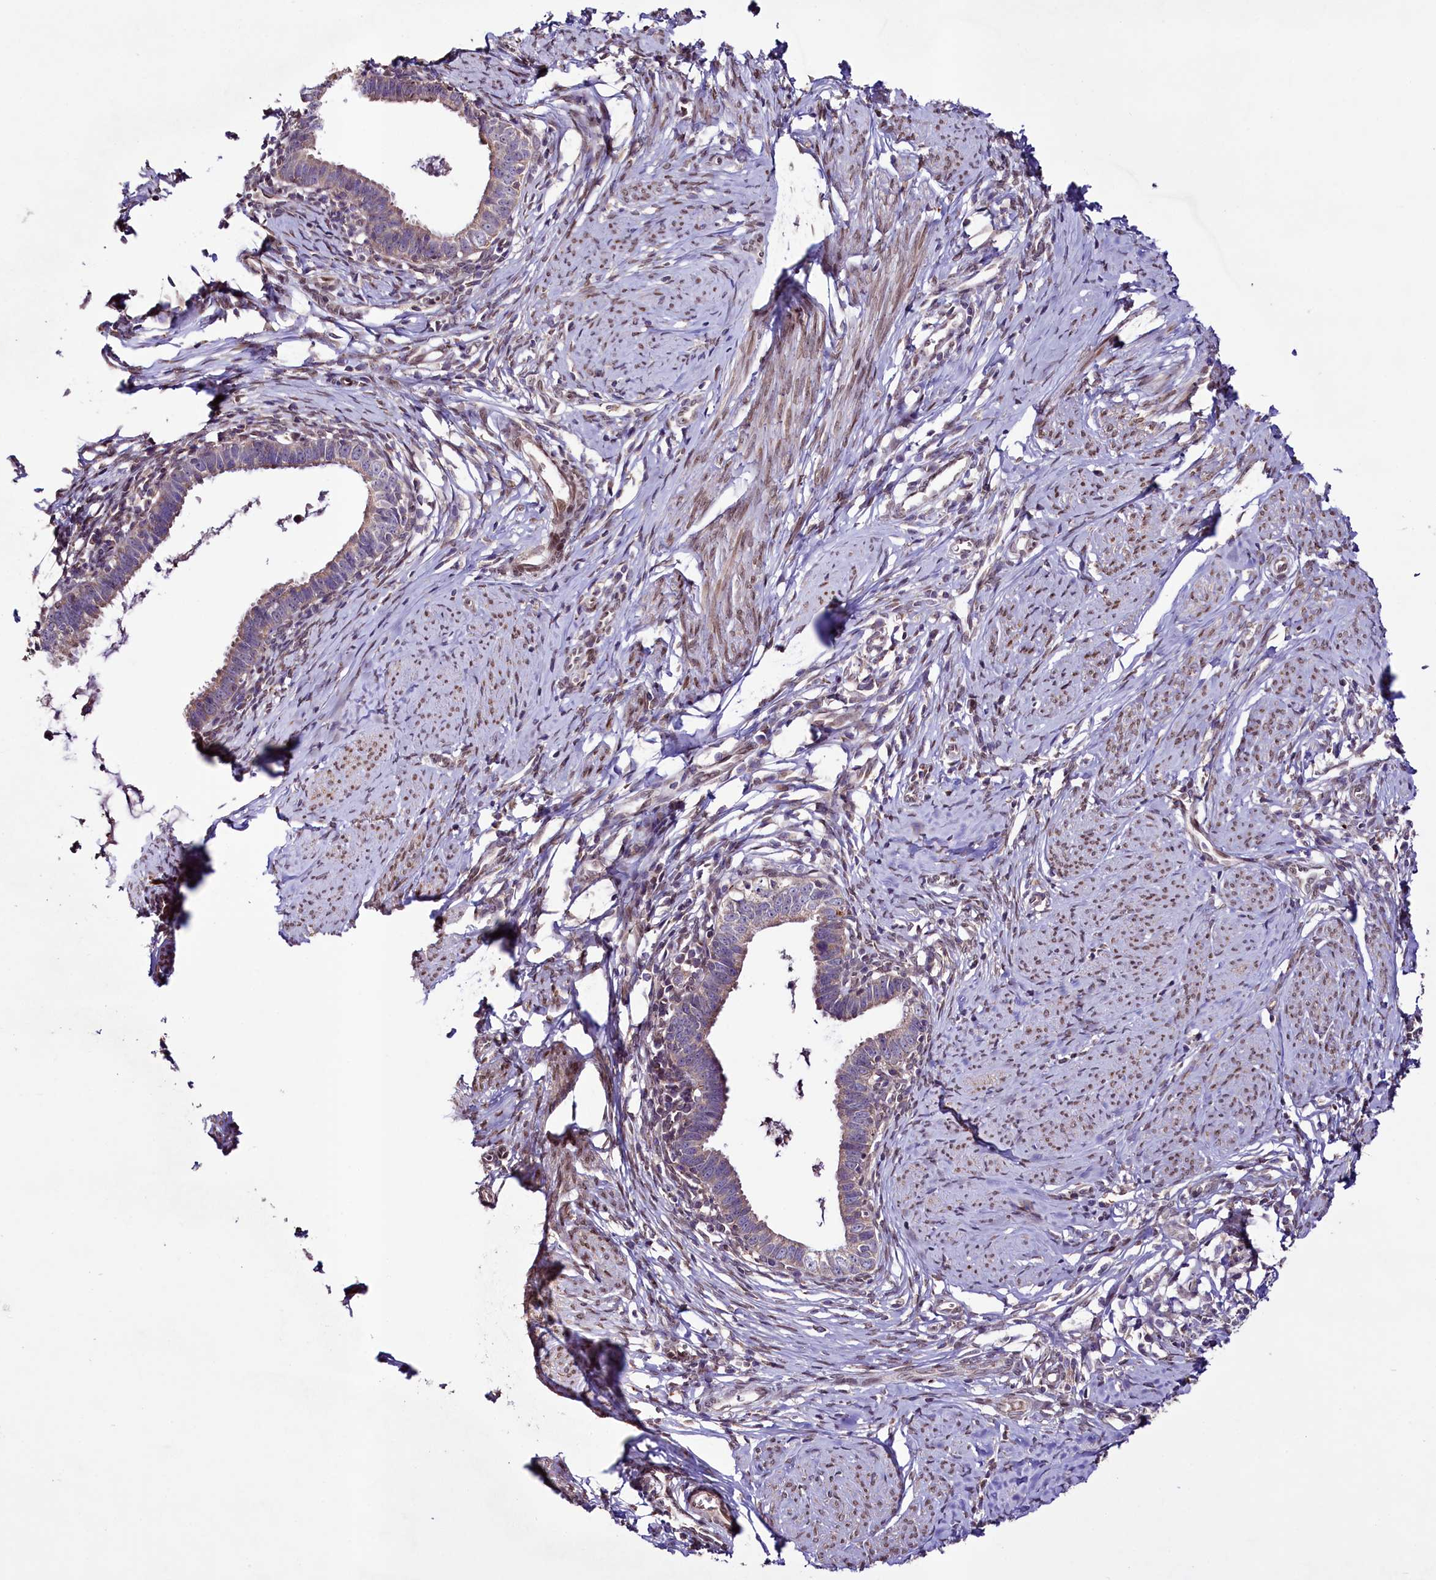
{"staining": {"intensity": "negative", "quantity": "none", "location": "none"}, "tissue": "cervical cancer", "cell_type": "Tumor cells", "image_type": "cancer", "snomed": [{"axis": "morphology", "description": "Adenocarcinoma, NOS"}, {"axis": "topography", "description": "Cervix"}], "caption": "This is an IHC micrograph of human cervical cancer (adenocarcinoma). There is no positivity in tumor cells.", "gene": "ZNF226", "patient": {"sex": "female", "age": 36}}